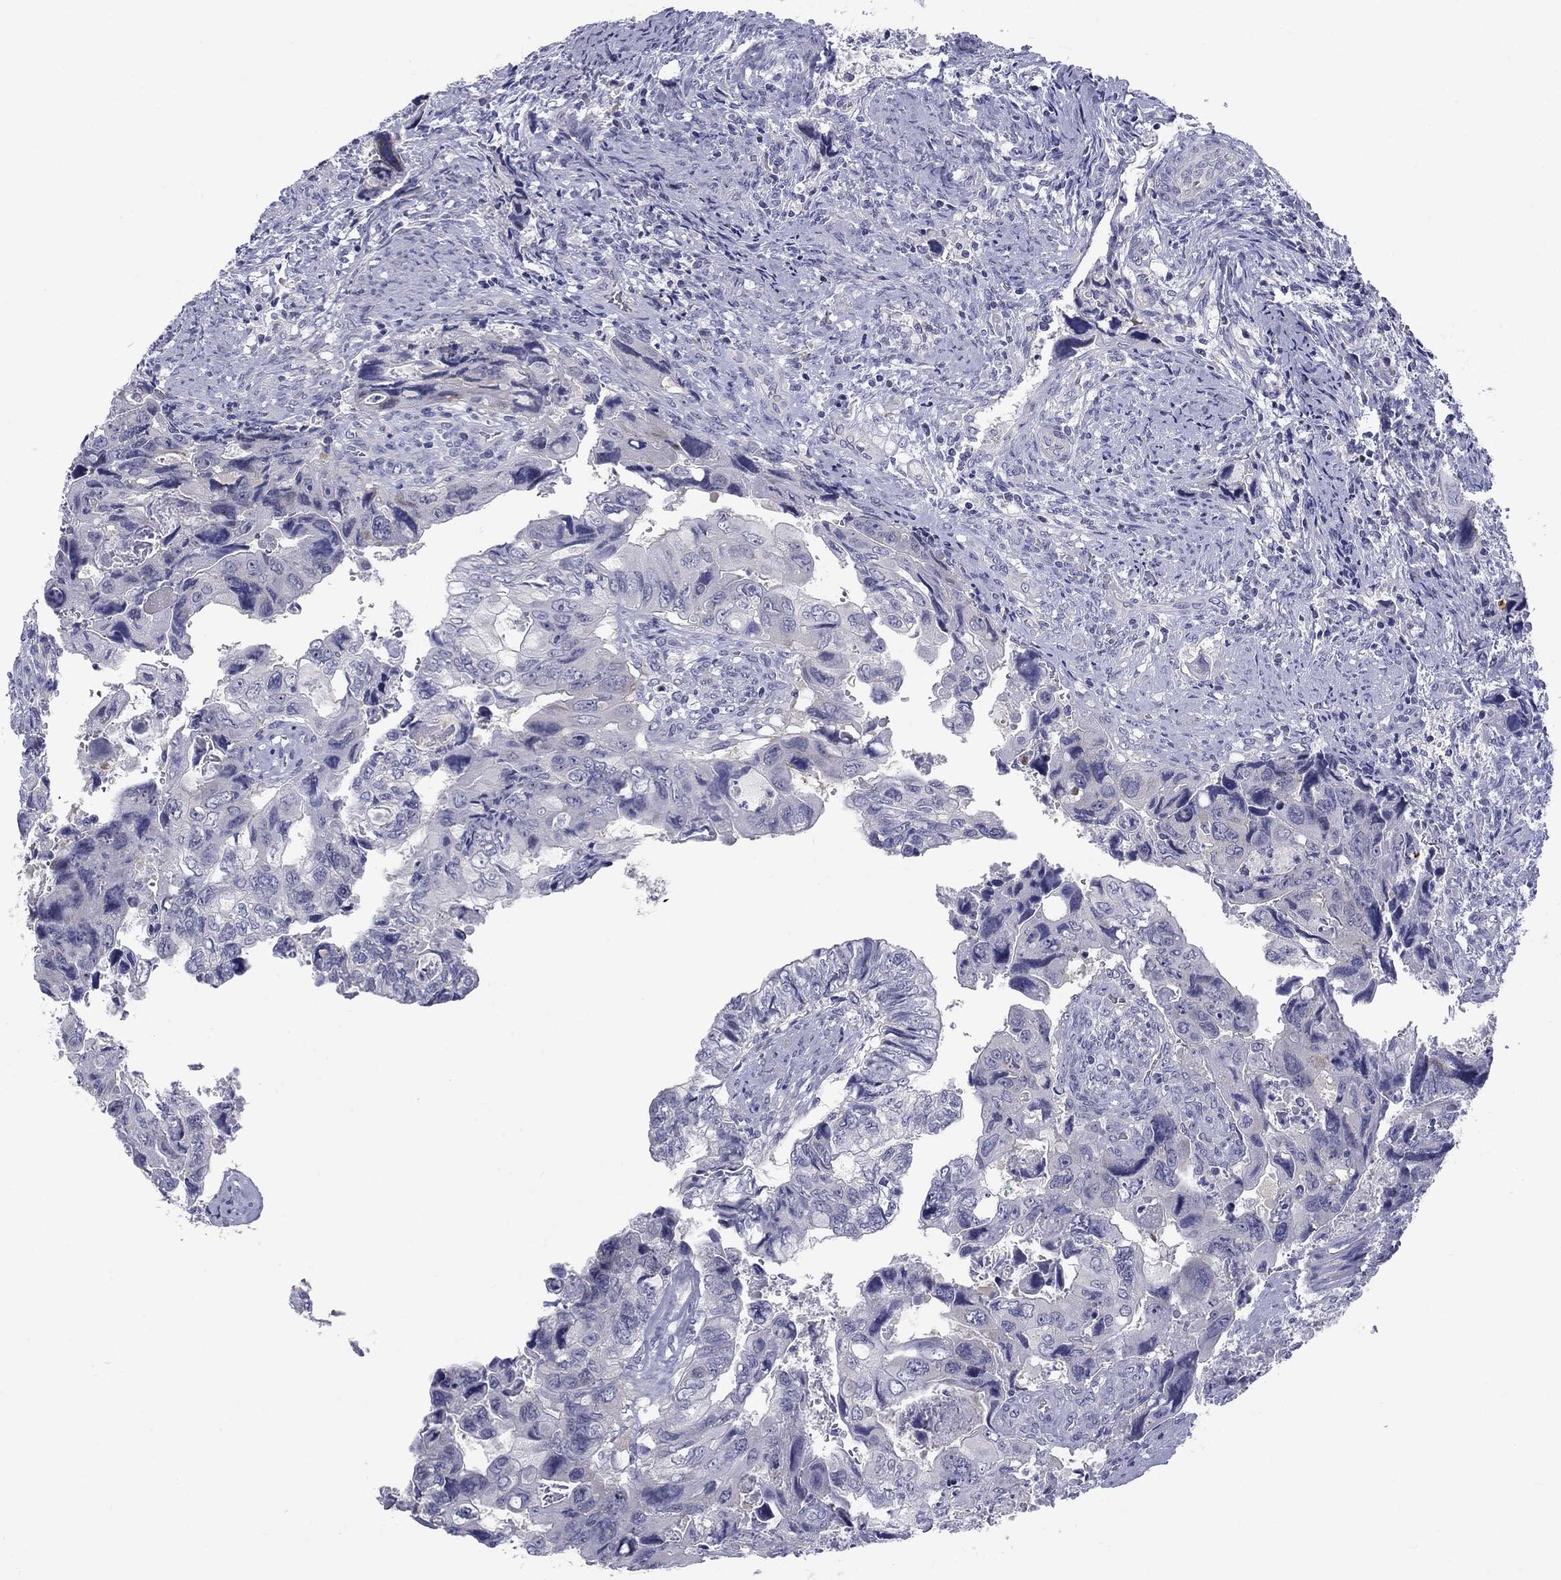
{"staining": {"intensity": "negative", "quantity": "none", "location": "none"}, "tissue": "colorectal cancer", "cell_type": "Tumor cells", "image_type": "cancer", "snomed": [{"axis": "morphology", "description": "Adenocarcinoma, NOS"}, {"axis": "topography", "description": "Rectum"}], "caption": "Image shows no significant protein staining in tumor cells of adenocarcinoma (colorectal).", "gene": "CACNA1A", "patient": {"sex": "male", "age": 62}}